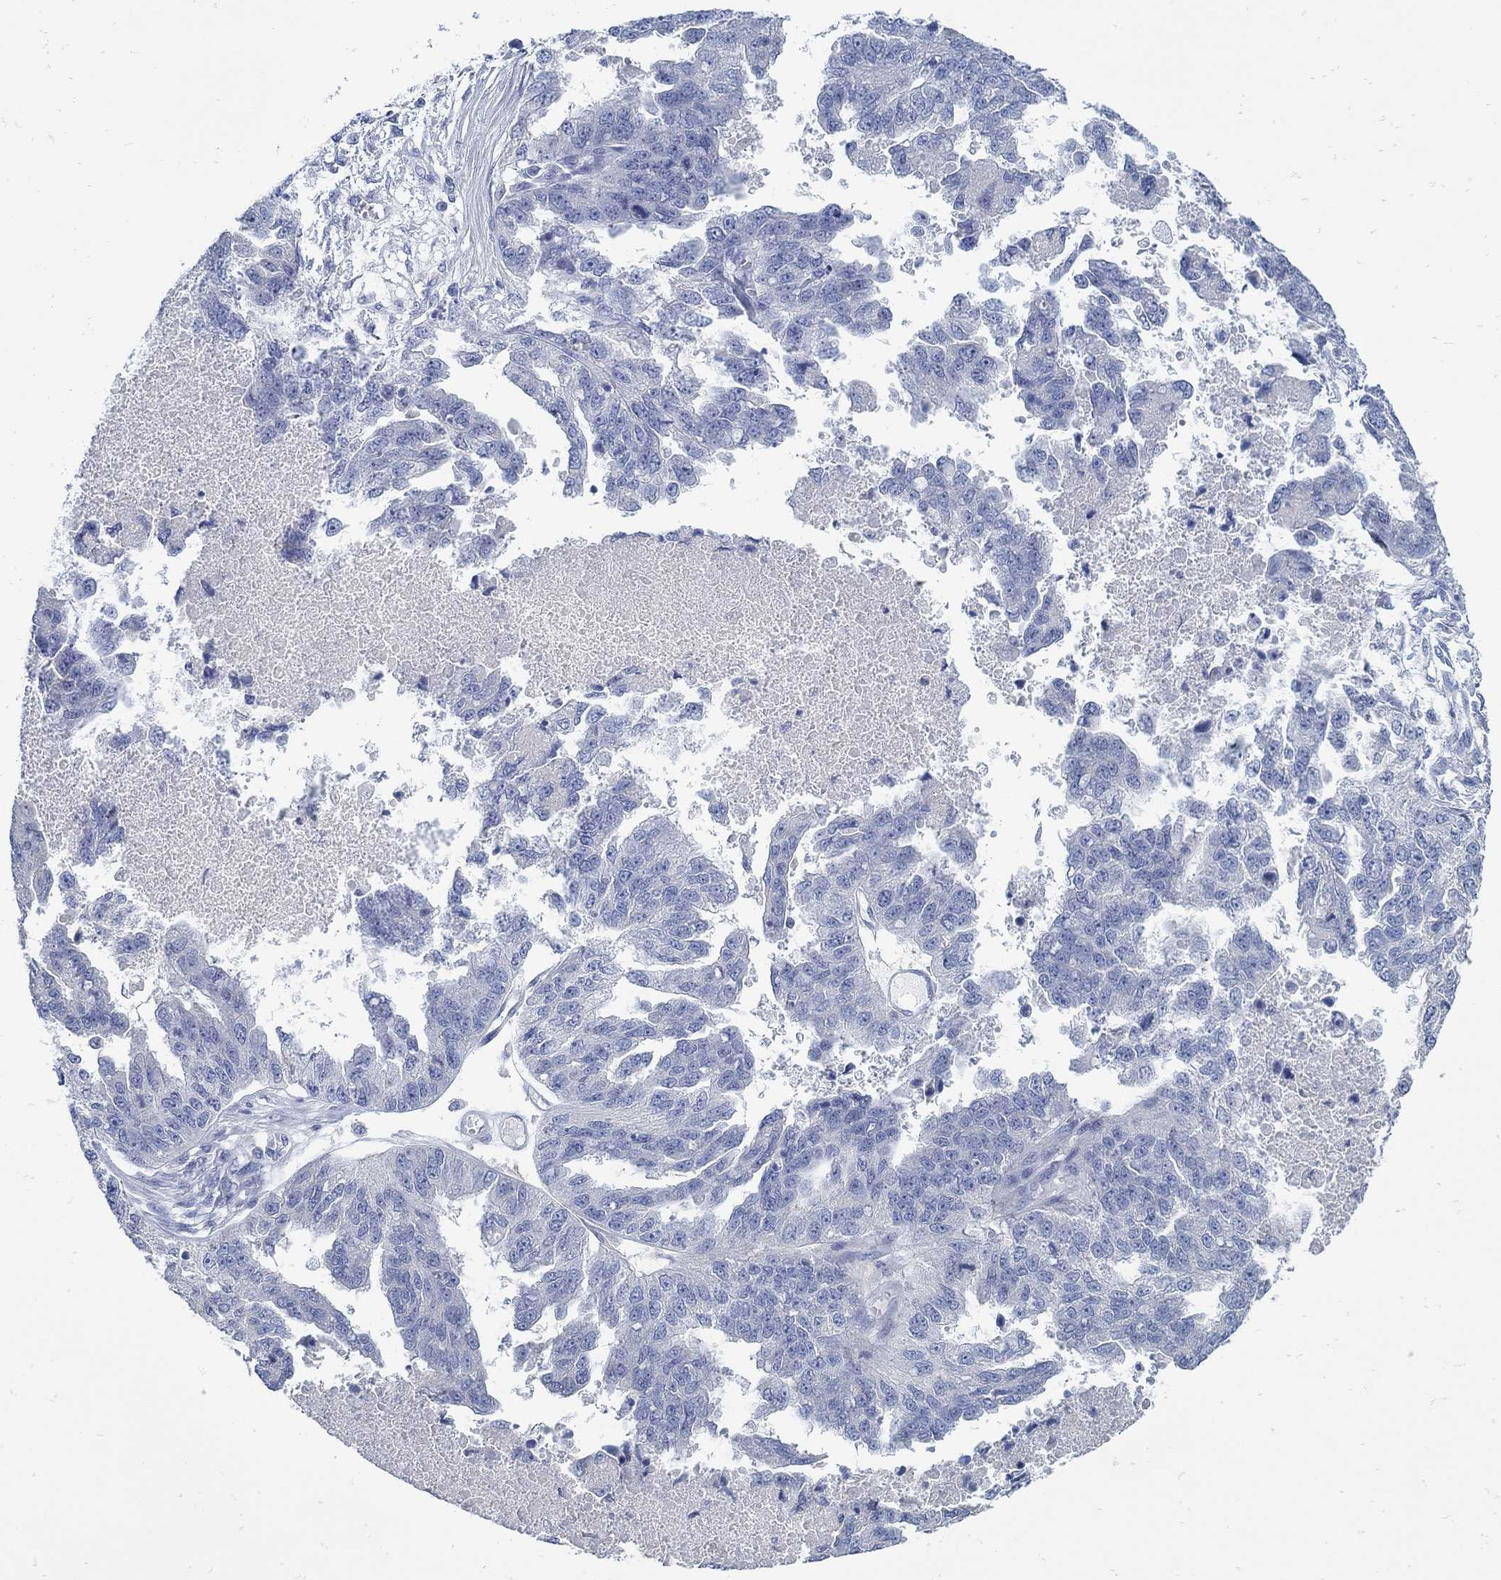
{"staining": {"intensity": "negative", "quantity": "none", "location": "none"}, "tissue": "ovarian cancer", "cell_type": "Tumor cells", "image_type": "cancer", "snomed": [{"axis": "morphology", "description": "Cystadenocarcinoma, serous, NOS"}, {"axis": "topography", "description": "Ovary"}], "caption": "An immunohistochemistry (IHC) photomicrograph of ovarian serous cystadenocarcinoma is shown. There is no staining in tumor cells of ovarian serous cystadenocarcinoma. (Stains: DAB IHC with hematoxylin counter stain, Microscopy: brightfield microscopy at high magnification).", "gene": "ZFAND4", "patient": {"sex": "female", "age": 58}}